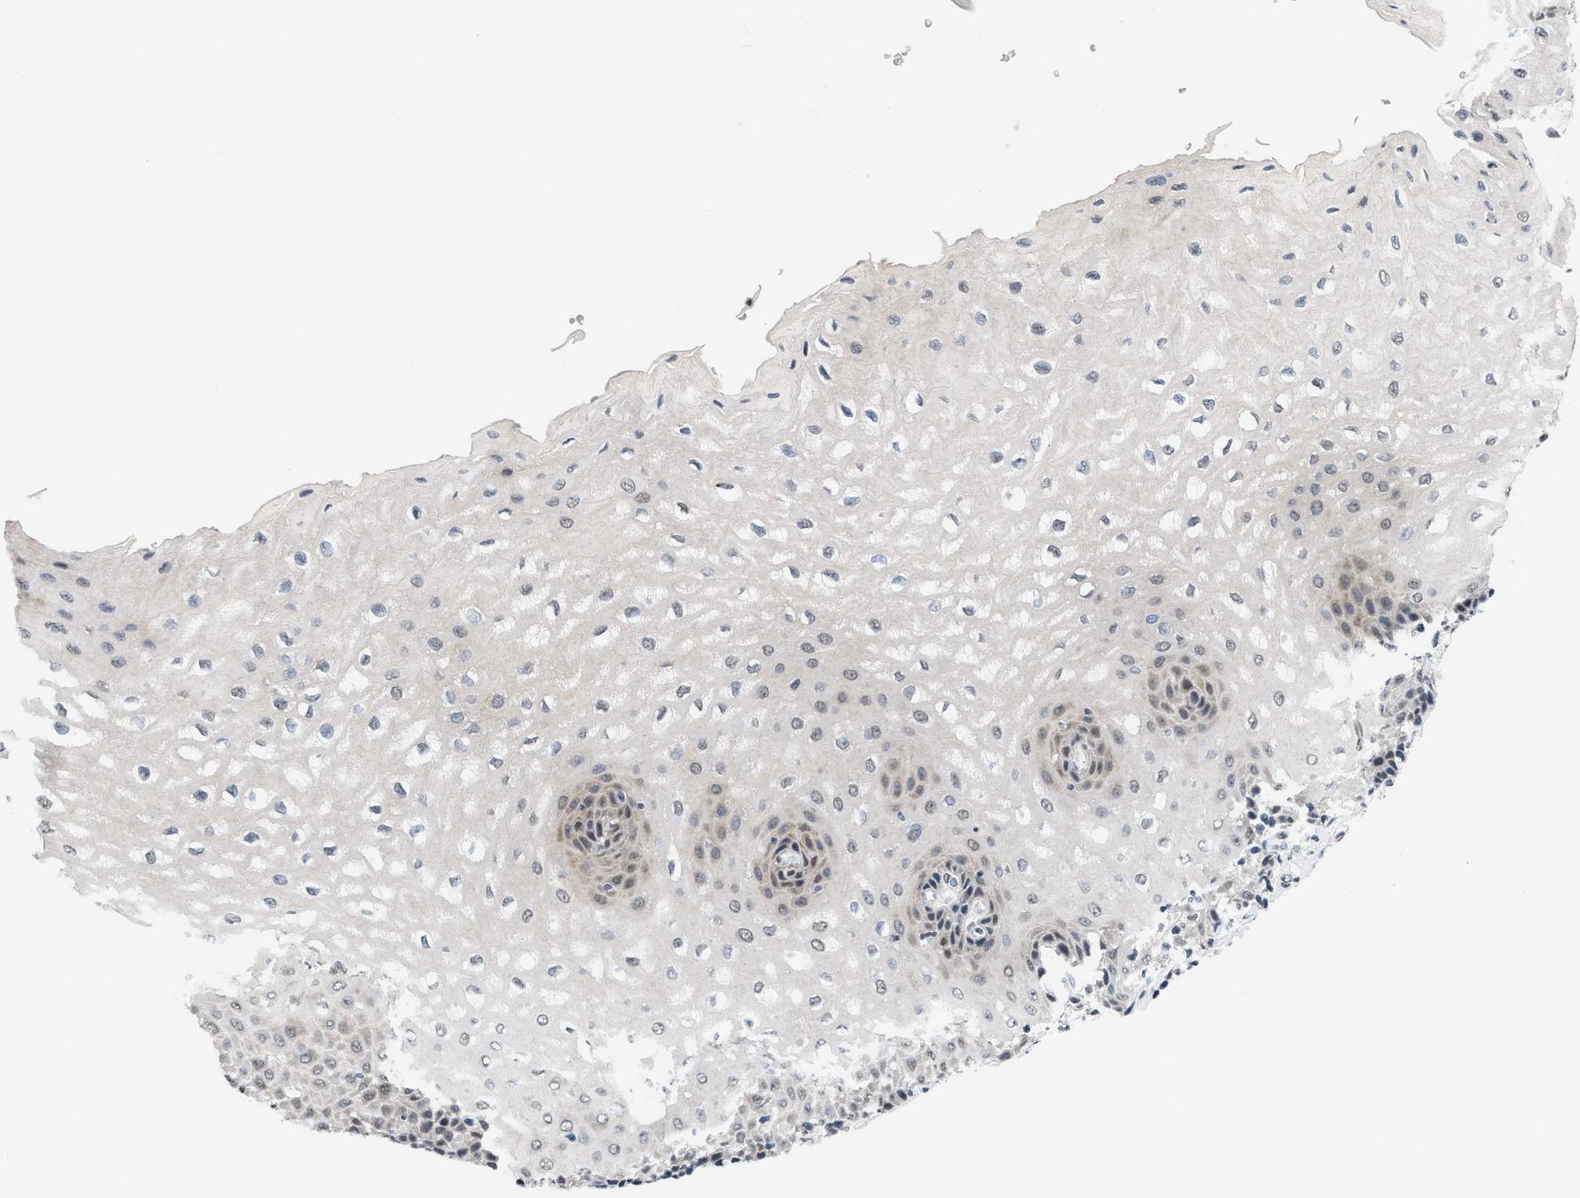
{"staining": {"intensity": "weak", "quantity": "25%-75%", "location": "cytoplasmic/membranous,nuclear"}, "tissue": "esophagus", "cell_type": "Squamous epithelial cells", "image_type": "normal", "snomed": [{"axis": "morphology", "description": "Normal tissue, NOS"}, {"axis": "topography", "description": "Esophagus"}], "caption": "About 25%-75% of squamous epithelial cells in normal human esophagus exhibit weak cytoplasmic/membranous,nuclear protein positivity as visualized by brown immunohistochemical staining.", "gene": "RAF1", "patient": {"sex": "male", "age": 54}}